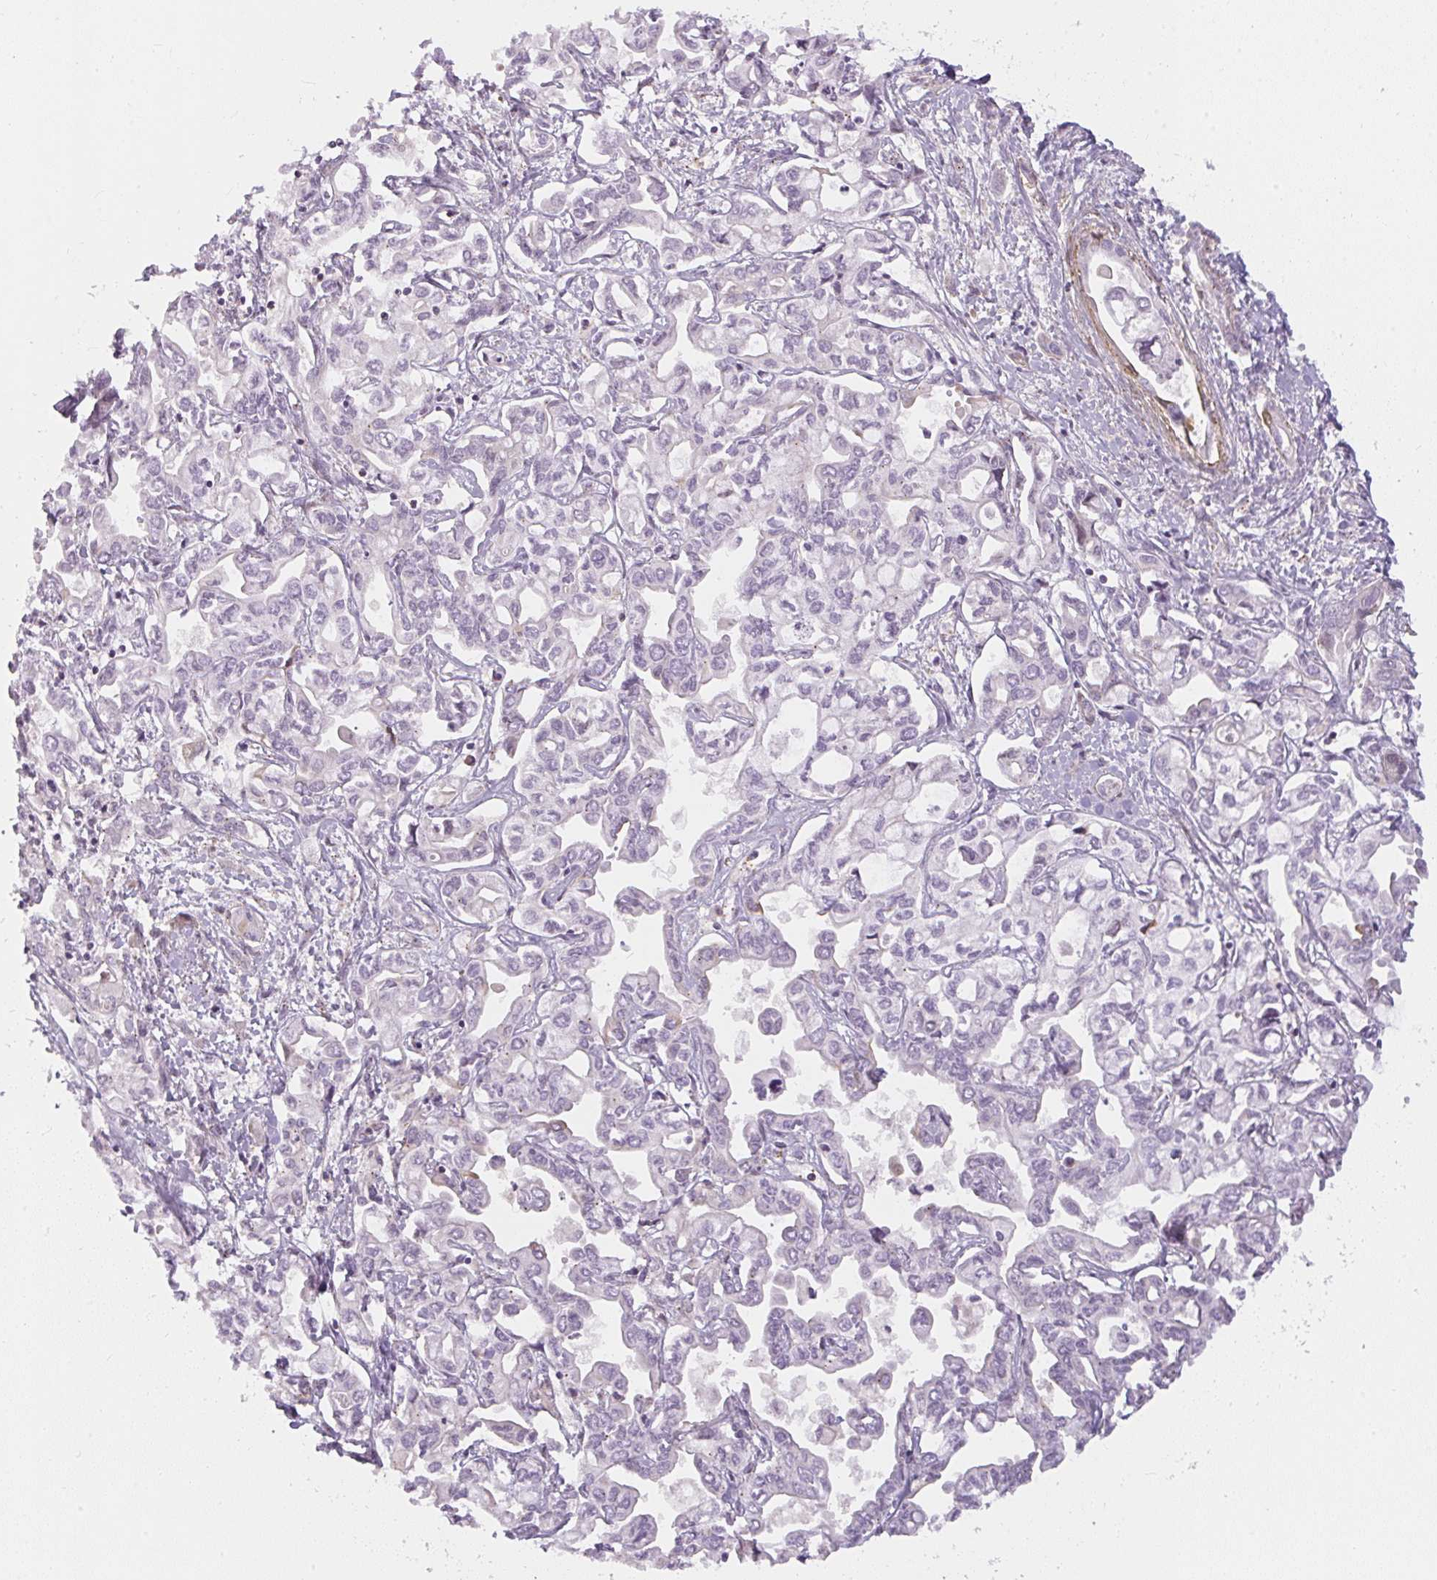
{"staining": {"intensity": "negative", "quantity": "none", "location": "none"}, "tissue": "liver cancer", "cell_type": "Tumor cells", "image_type": "cancer", "snomed": [{"axis": "morphology", "description": "Cholangiocarcinoma"}, {"axis": "topography", "description": "Liver"}], "caption": "Liver cholangiocarcinoma was stained to show a protein in brown. There is no significant positivity in tumor cells.", "gene": "SULF1", "patient": {"sex": "female", "age": 64}}